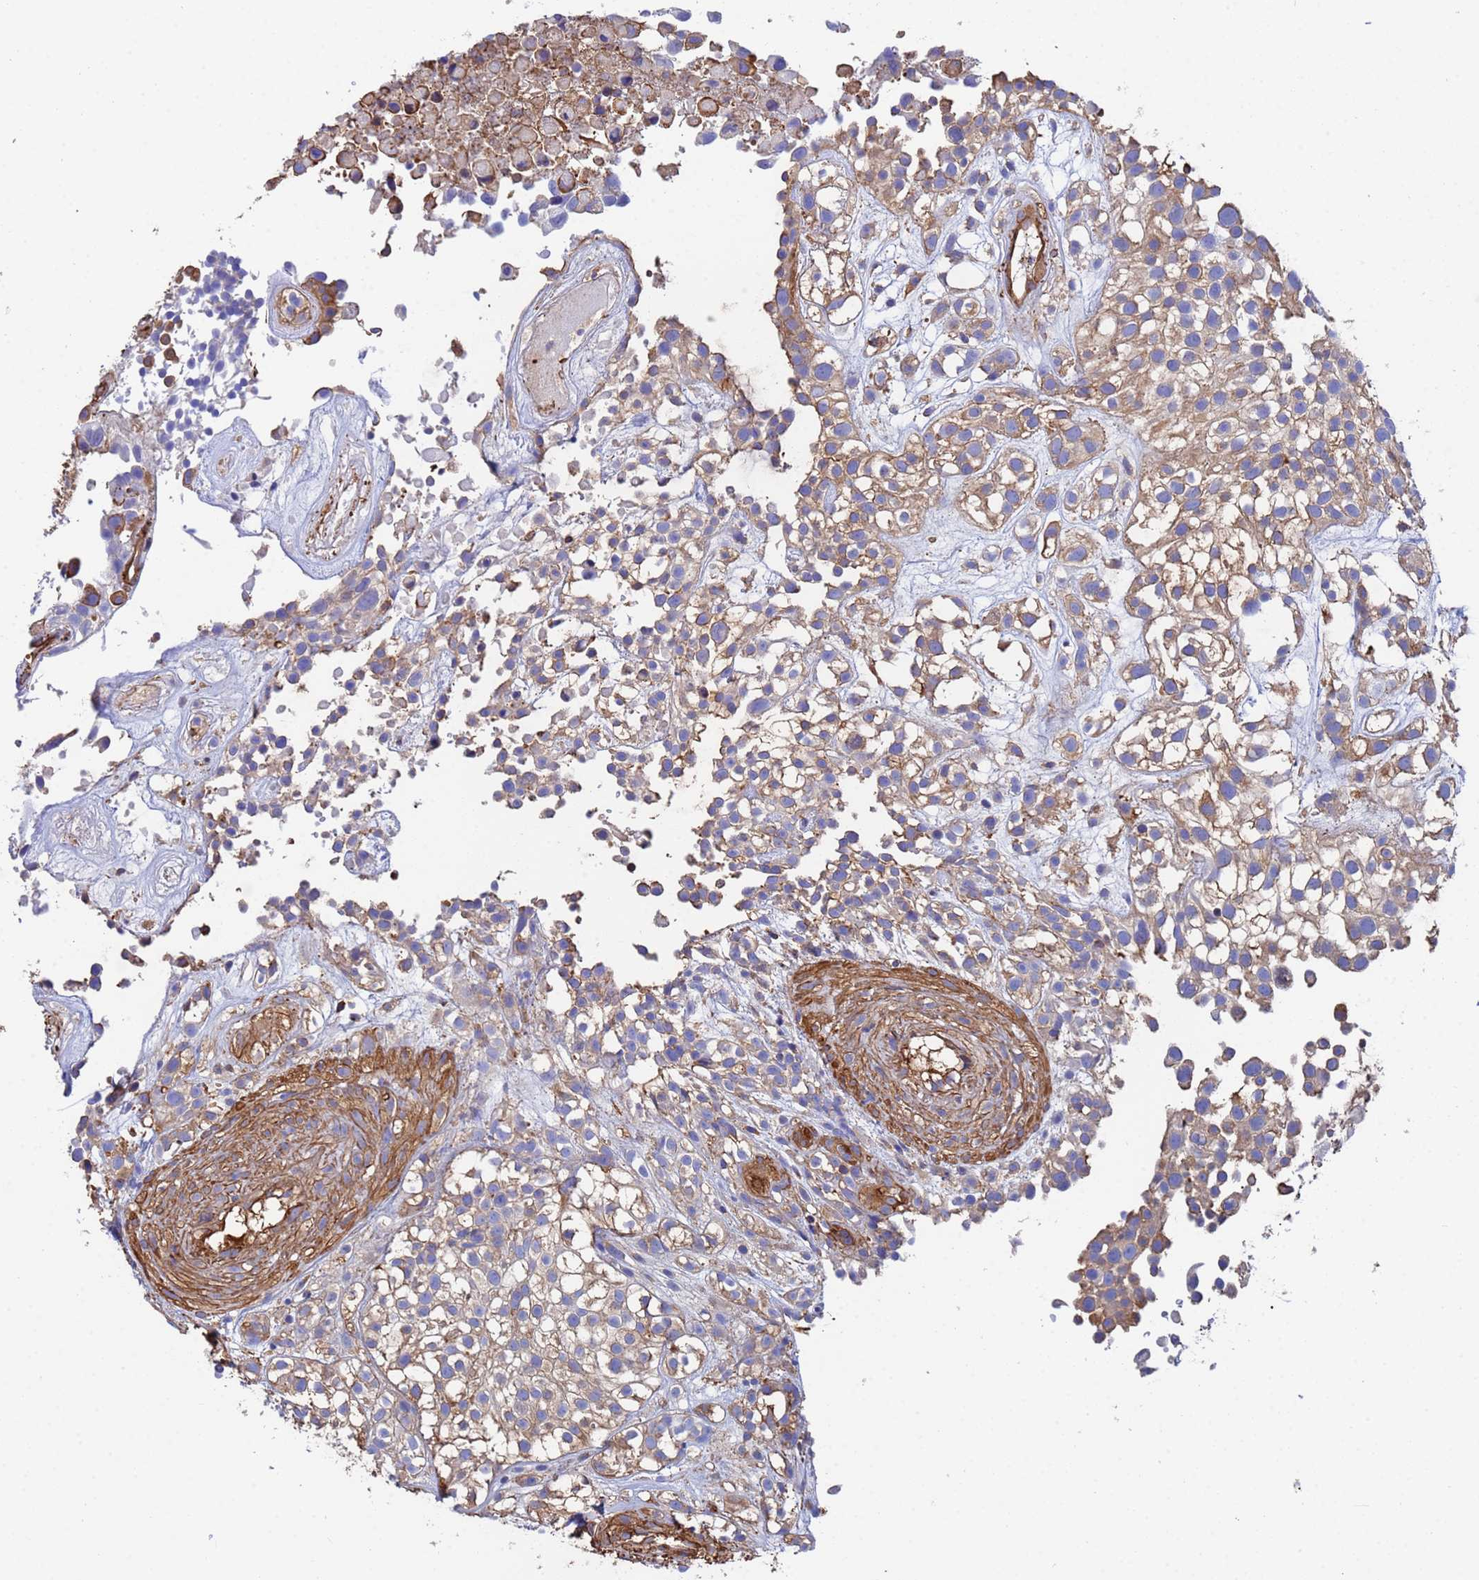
{"staining": {"intensity": "moderate", "quantity": ">75%", "location": "cytoplasmic/membranous"}, "tissue": "urothelial cancer", "cell_type": "Tumor cells", "image_type": "cancer", "snomed": [{"axis": "morphology", "description": "Urothelial carcinoma, High grade"}, {"axis": "topography", "description": "Urinary bladder"}], "caption": "Immunohistochemistry (IHC) staining of urothelial cancer, which reveals medium levels of moderate cytoplasmic/membranous expression in about >75% of tumor cells indicating moderate cytoplasmic/membranous protein positivity. The staining was performed using DAB (3,3'-diaminobenzidine) (brown) for protein detection and nuclei were counterstained in hematoxylin (blue).", "gene": "MYL12A", "patient": {"sex": "male", "age": 56}}